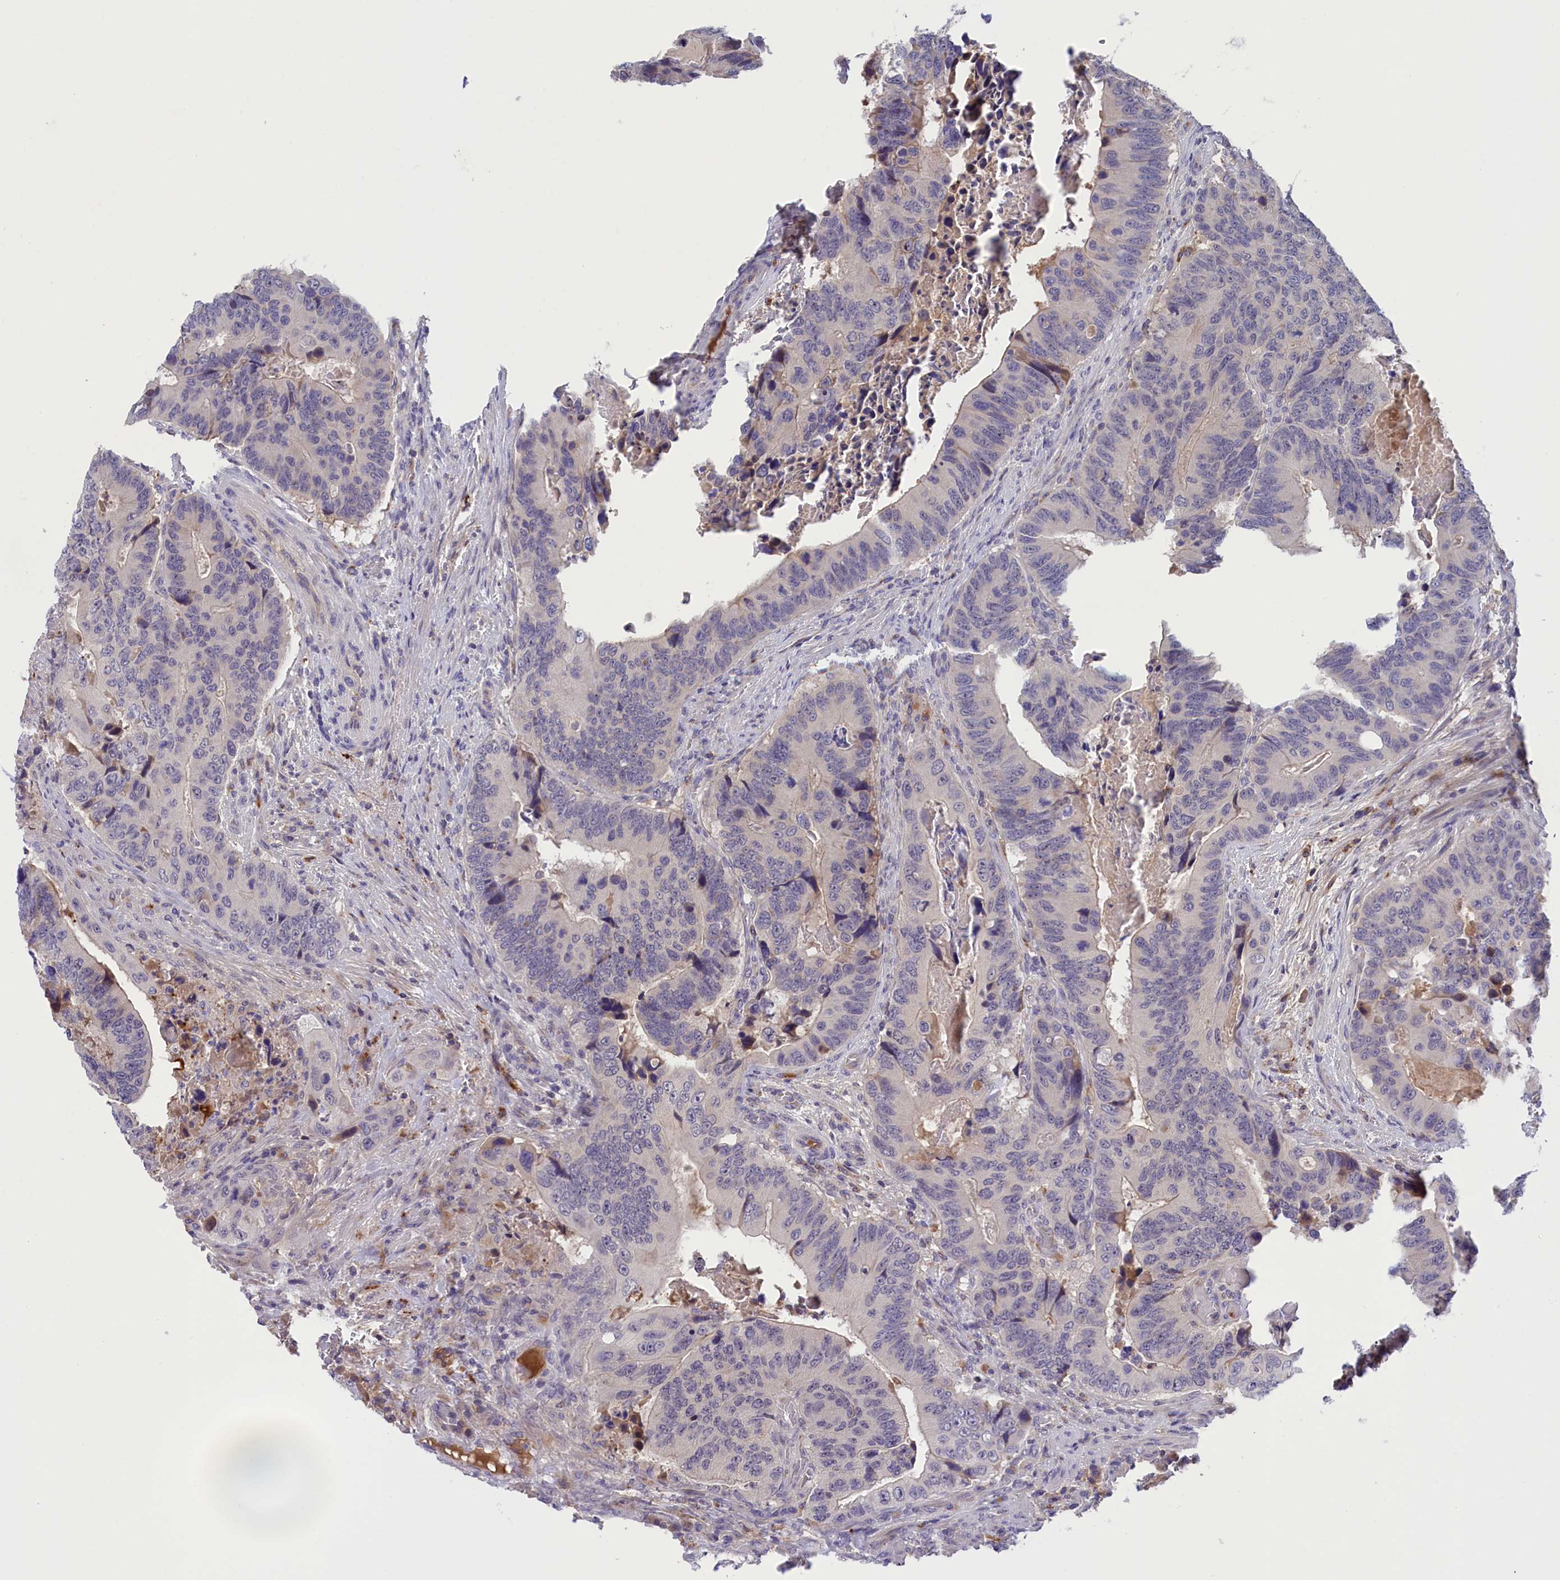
{"staining": {"intensity": "negative", "quantity": "none", "location": "none"}, "tissue": "colorectal cancer", "cell_type": "Tumor cells", "image_type": "cancer", "snomed": [{"axis": "morphology", "description": "Adenocarcinoma, NOS"}, {"axis": "topography", "description": "Colon"}], "caption": "Tumor cells show no significant protein positivity in colorectal cancer.", "gene": "STYX", "patient": {"sex": "male", "age": 84}}